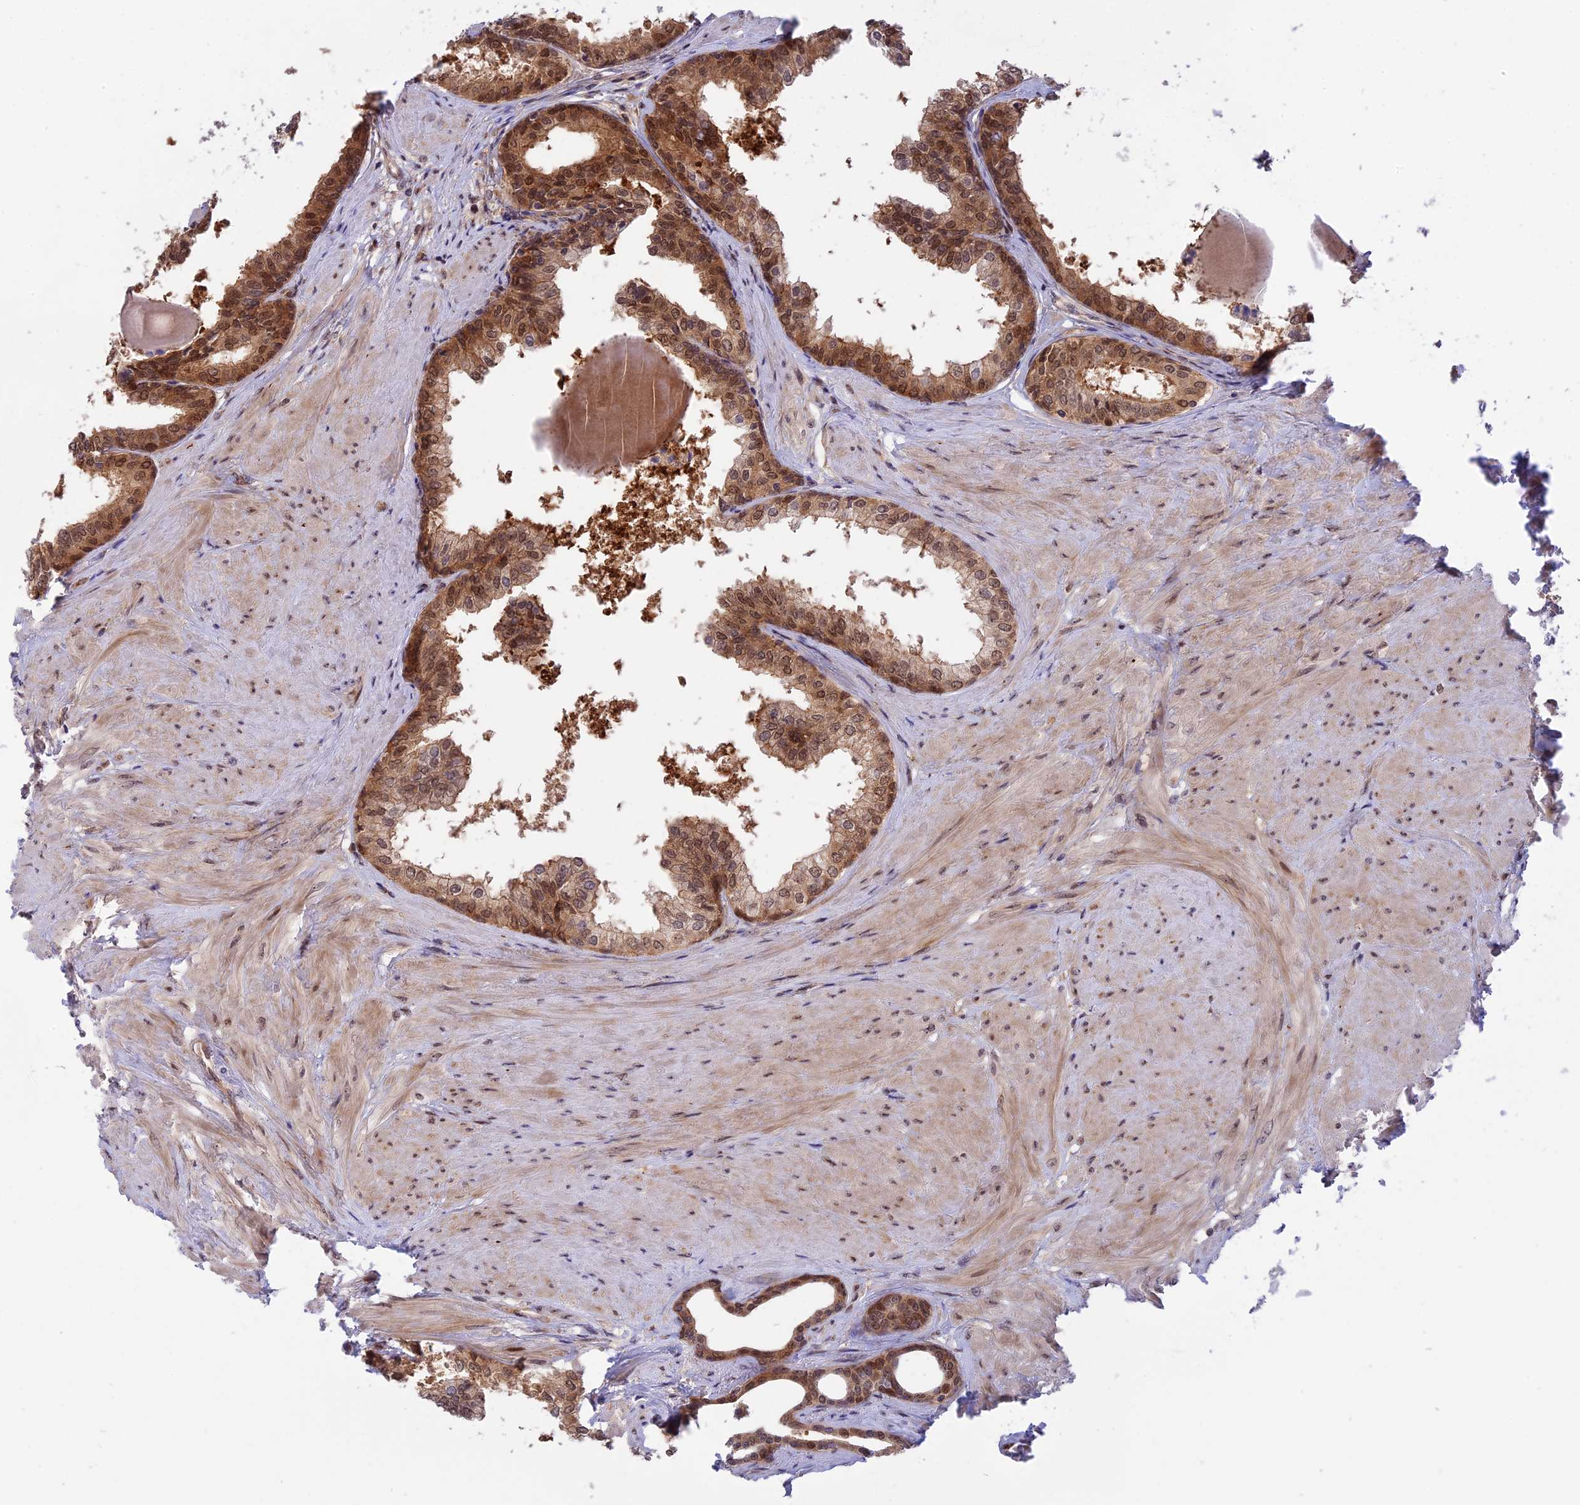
{"staining": {"intensity": "moderate", "quantity": ">75%", "location": "cytoplasmic/membranous,nuclear"}, "tissue": "prostate", "cell_type": "Glandular cells", "image_type": "normal", "snomed": [{"axis": "morphology", "description": "Normal tissue, NOS"}, {"axis": "topography", "description": "Prostate"}], "caption": "A micrograph showing moderate cytoplasmic/membranous,nuclear expression in approximately >75% of glandular cells in benign prostate, as visualized by brown immunohistochemical staining.", "gene": "ZNF428", "patient": {"sex": "male", "age": 48}}